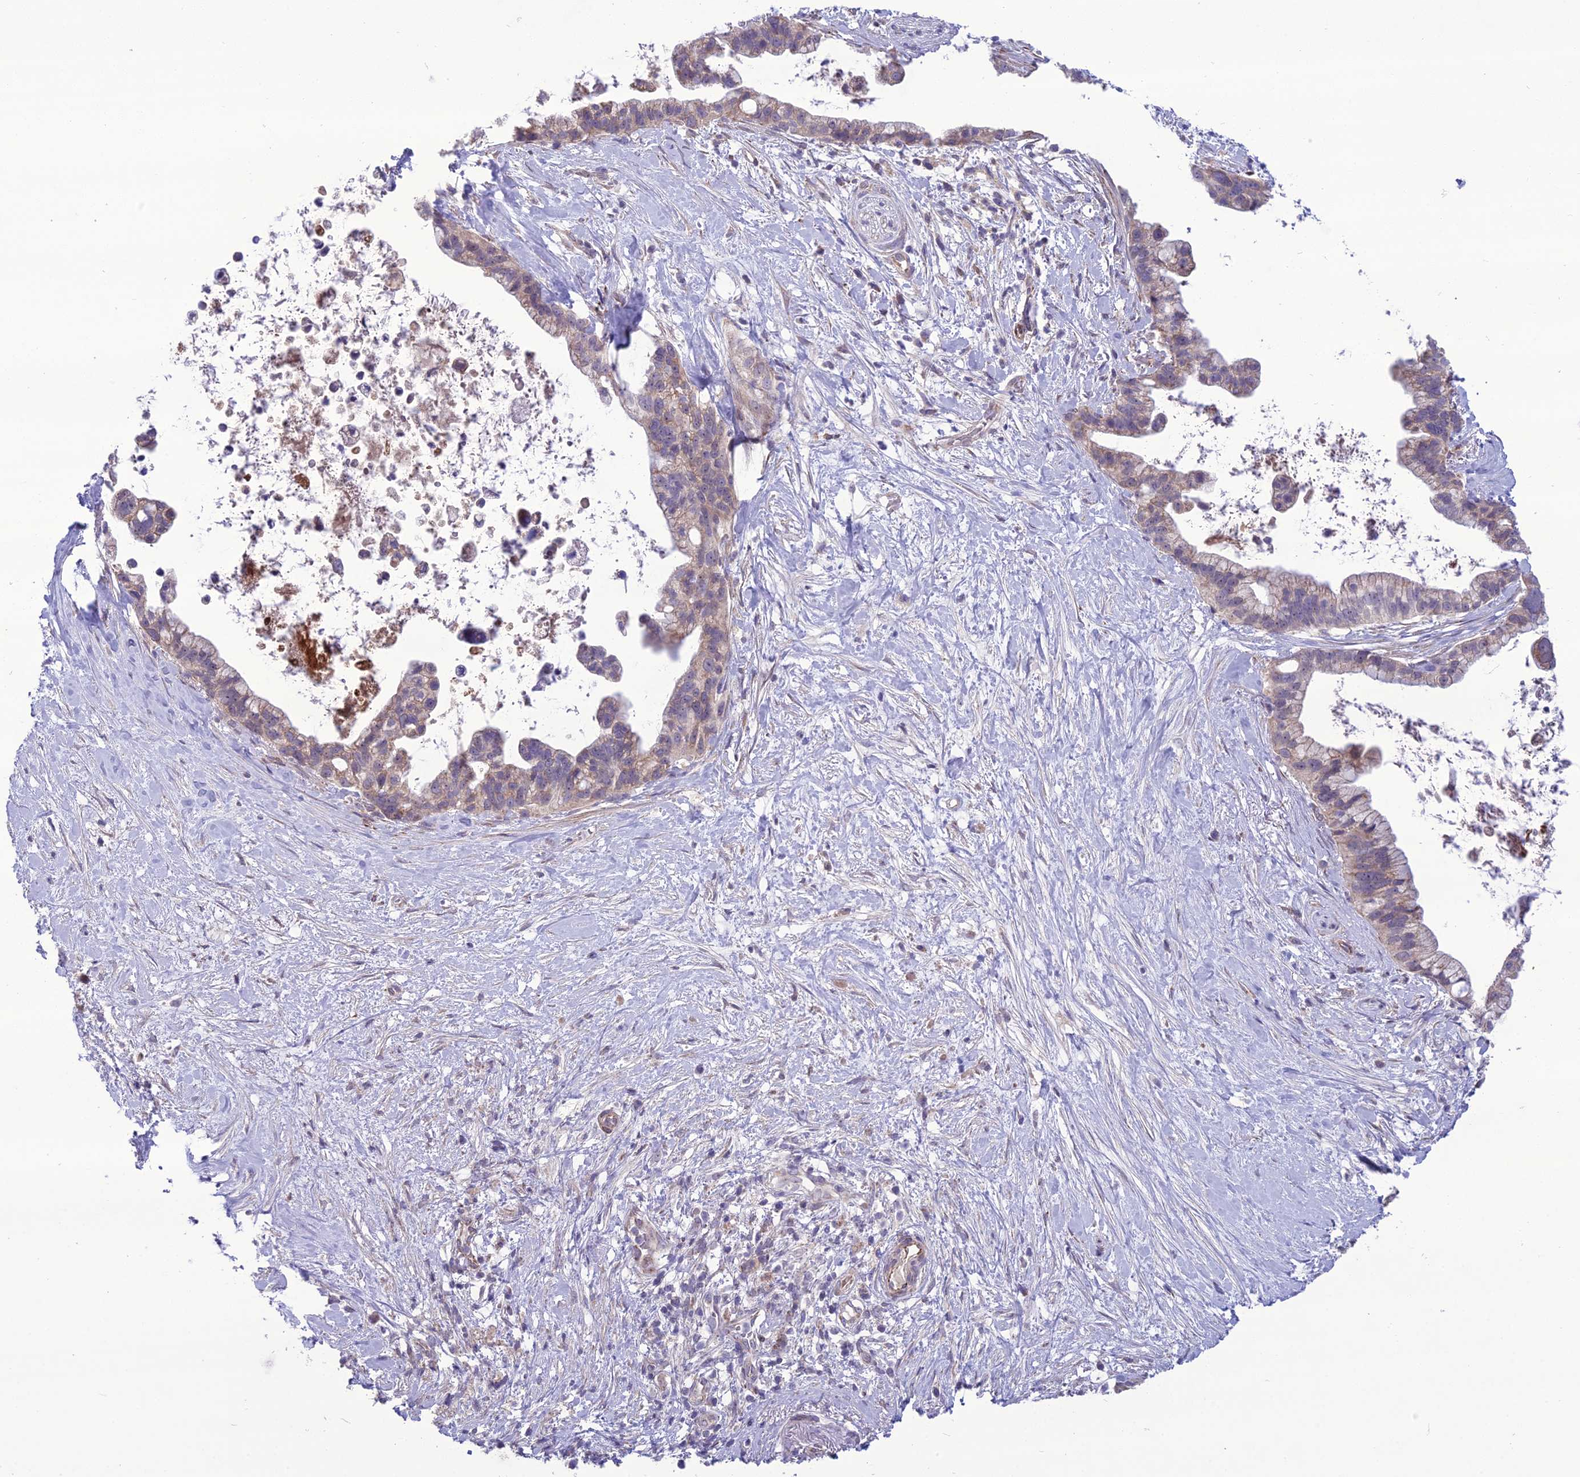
{"staining": {"intensity": "weak", "quantity": "25%-75%", "location": "cytoplasmic/membranous"}, "tissue": "pancreatic cancer", "cell_type": "Tumor cells", "image_type": "cancer", "snomed": [{"axis": "morphology", "description": "Adenocarcinoma, NOS"}, {"axis": "topography", "description": "Pancreas"}], "caption": "Protein staining of pancreatic cancer tissue exhibits weak cytoplasmic/membranous staining in about 25%-75% of tumor cells. The staining was performed using DAB (3,3'-diaminobenzidine) to visualize the protein expression in brown, while the nuclei were stained in blue with hematoxylin (Magnification: 20x).", "gene": "NODAL", "patient": {"sex": "female", "age": 83}}